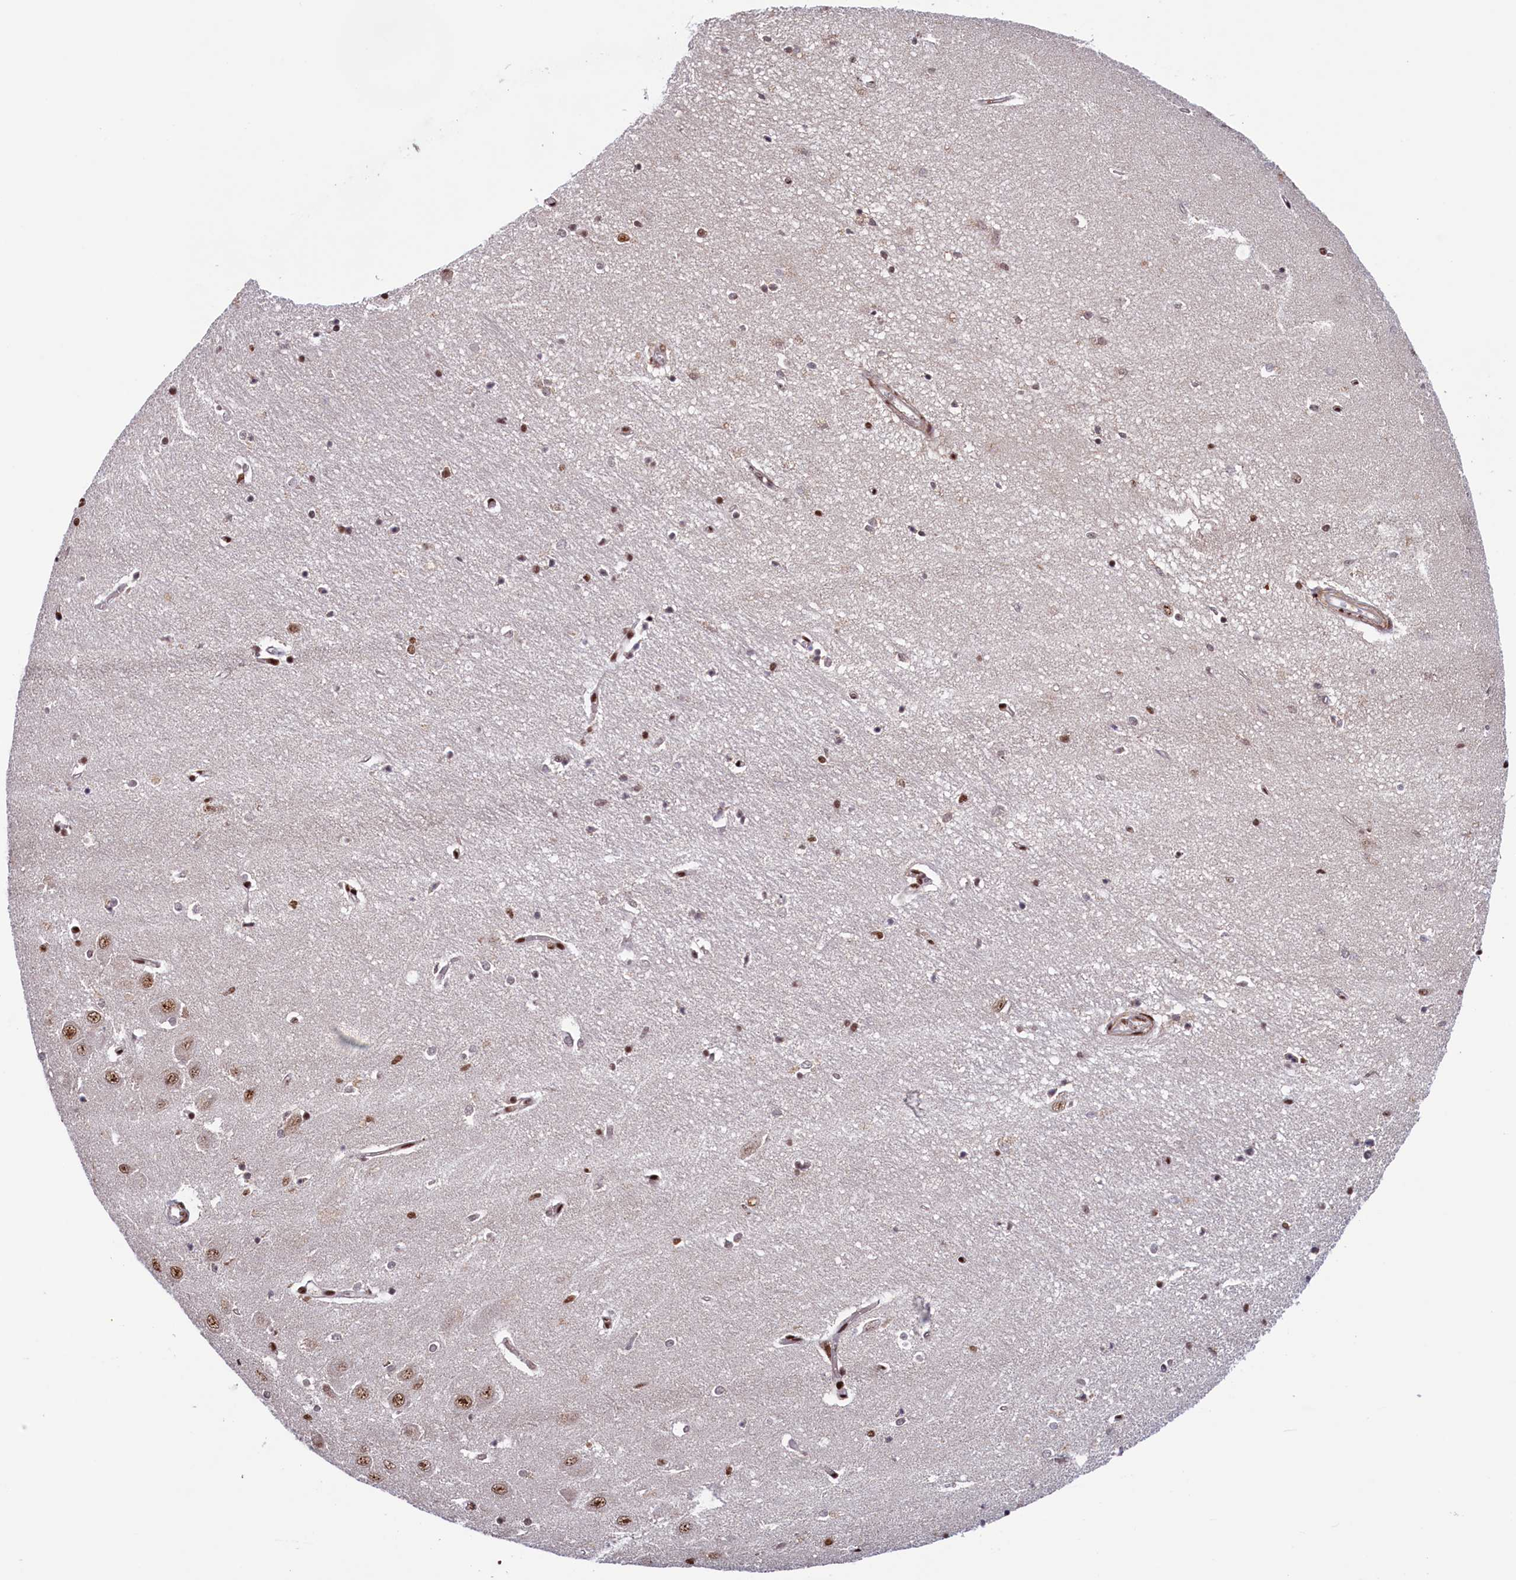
{"staining": {"intensity": "strong", "quantity": "25%-75%", "location": "nuclear"}, "tissue": "hippocampus", "cell_type": "Glial cells", "image_type": "normal", "snomed": [{"axis": "morphology", "description": "Normal tissue, NOS"}, {"axis": "topography", "description": "Hippocampus"}], "caption": "Unremarkable hippocampus shows strong nuclear expression in about 25%-75% of glial cells.", "gene": "ZC3H18", "patient": {"sex": "female", "age": 64}}